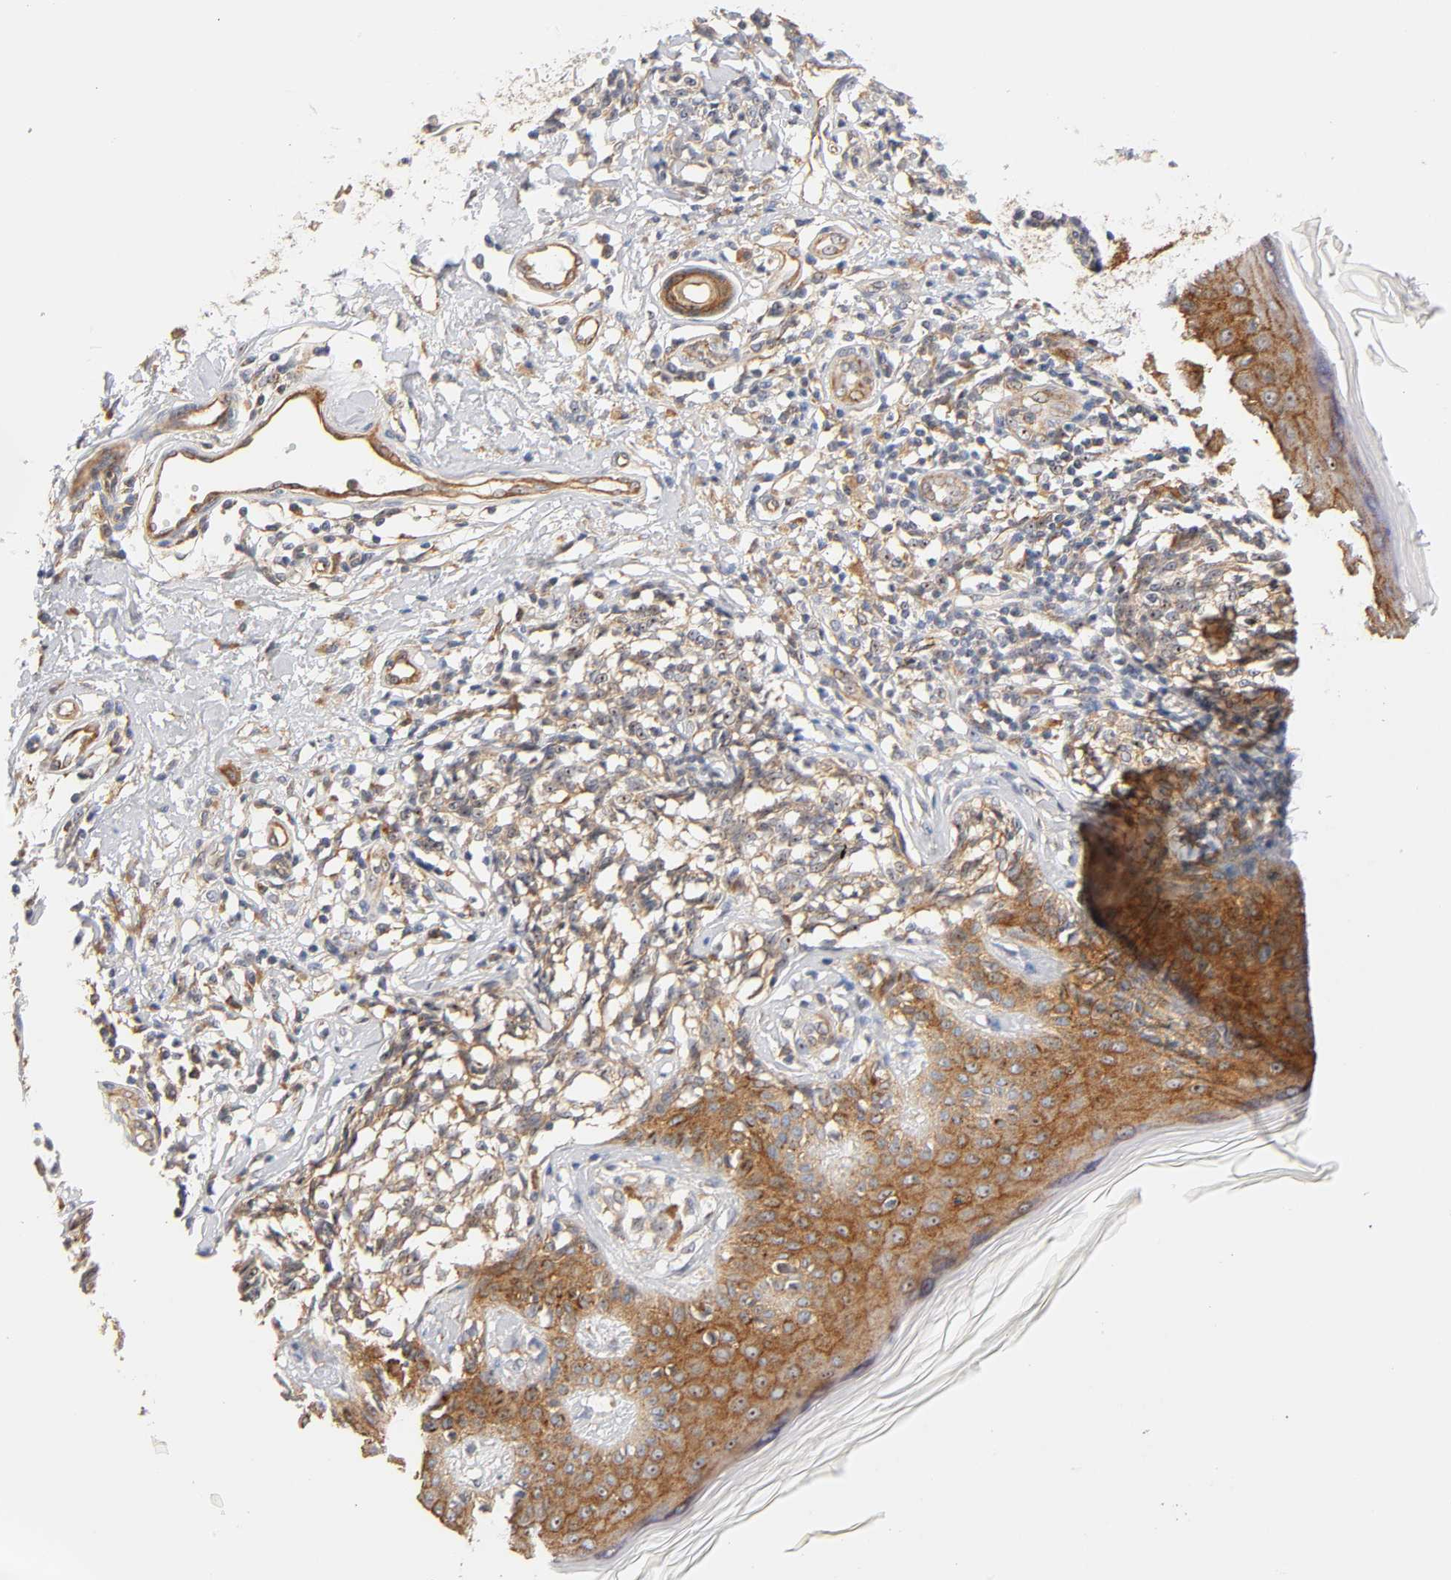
{"staining": {"intensity": "moderate", "quantity": ">75%", "location": "cytoplasmic/membranous"}, "tissue": "melanoma", "cell_type": "Tumor cells", "image_type": "cancer", "snomed": [{"axis": "morphology", "description": "Malignant melanoma, NOS"}, {"axis": "topography", "description": "Skin"}], "caption": "An IHC micrograph of tumor tissue is shown. Protein staining in brown labels moderate cytoplasmic/membranous positivity in melanoma within tumor cells.", "gene": "PLD1", "patient": {"sex": "male", "age": 67}}